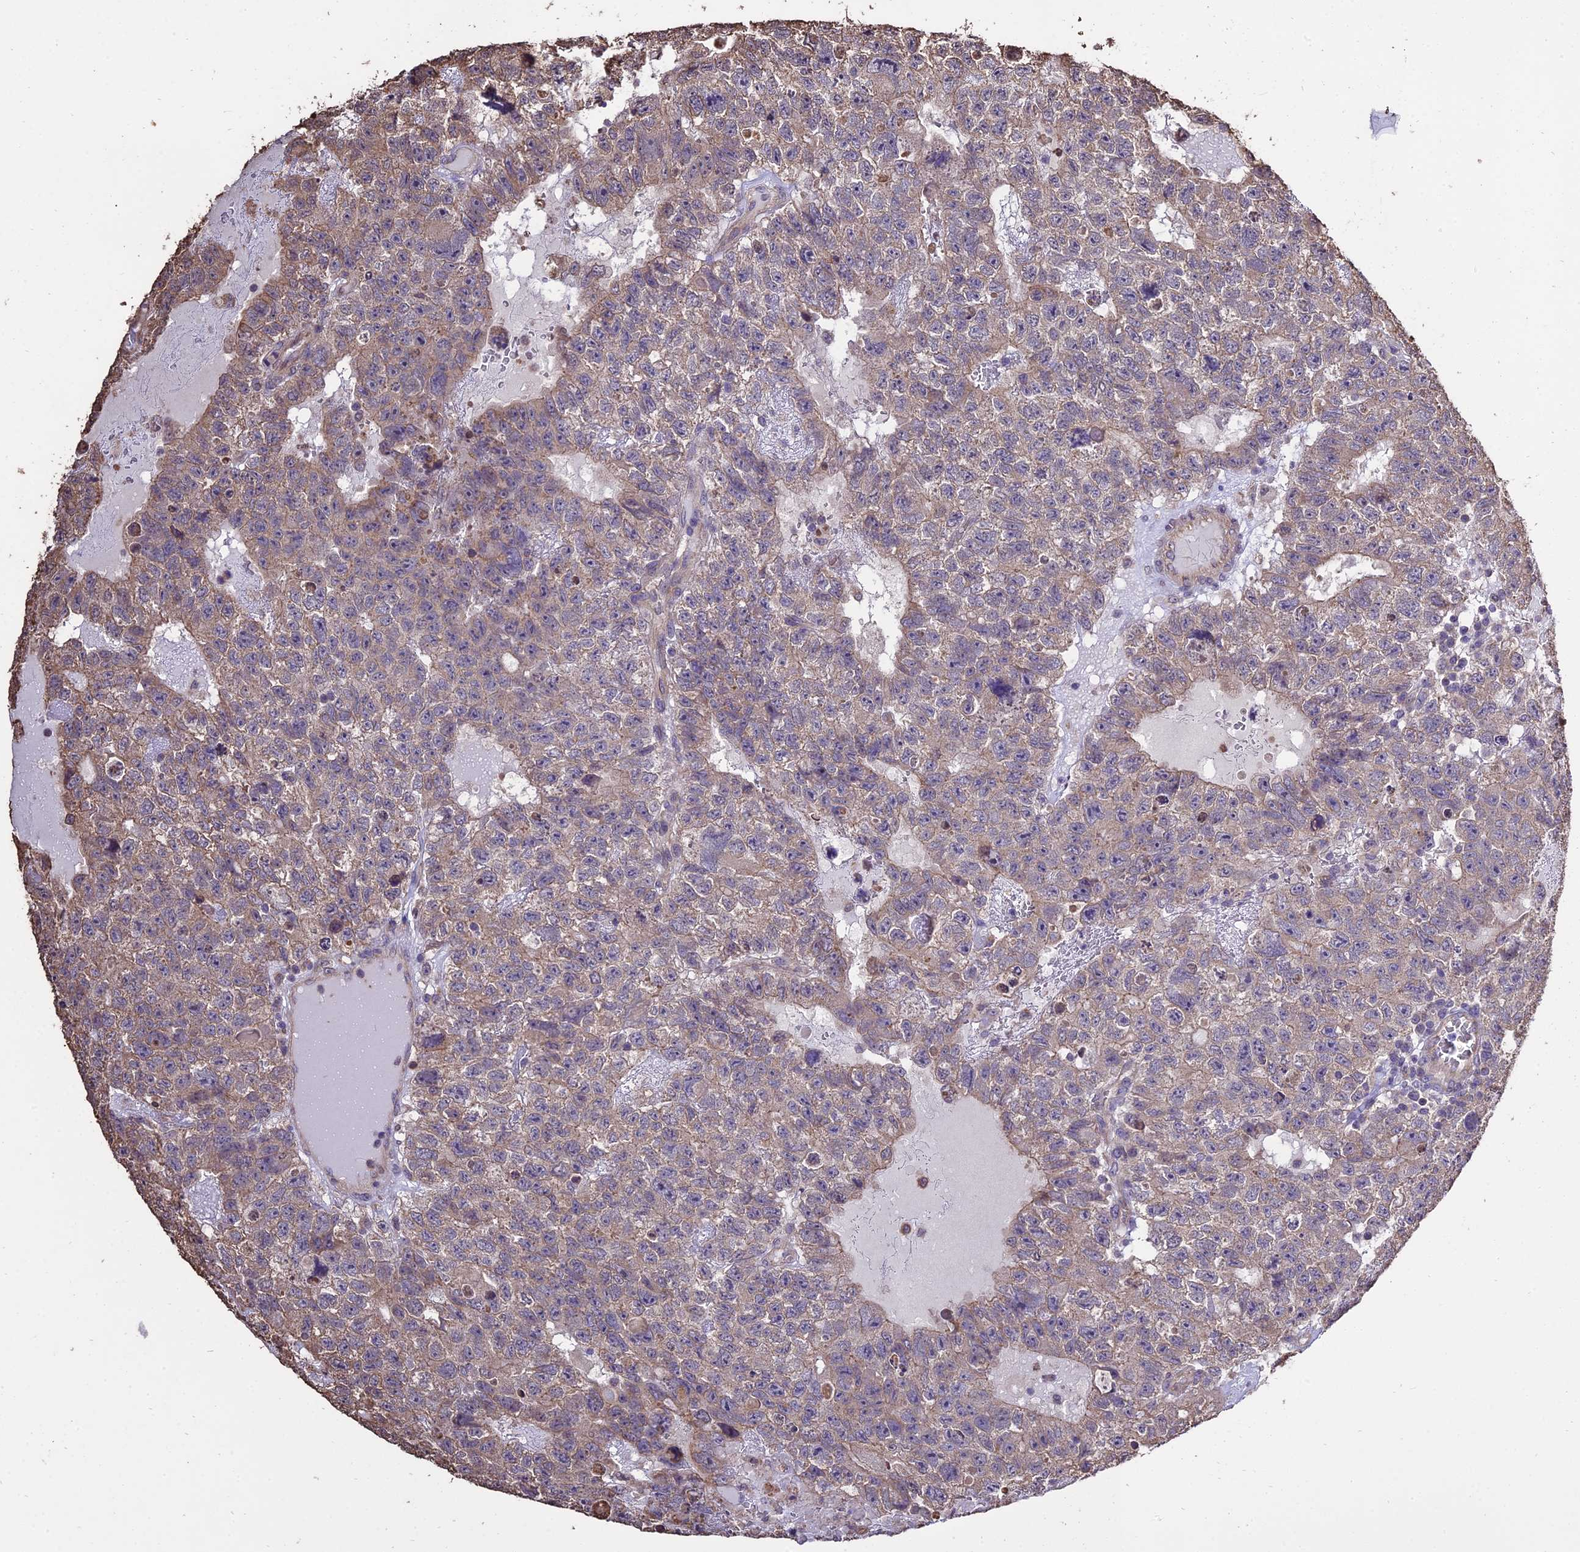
{"staining": {"intensity": "negative", "quantity": "none", "location": "none"}, "tissue": "testis cancer", "cell_type": "Tumor cells", "image_type": "cancer", "snomed": [{"axis": "morphology", "description": "Carcinoma, Embryonal, NOS"}, {"axis": "topography", "description": "Testis"}], "caption": "A photomicrograph of embryonal carcinoma (testis) stained for a protein exhibits no brown staining in tumor cells.", "gene": "PGPEP1L", "patient": {"sex": "male", "age": 26}}